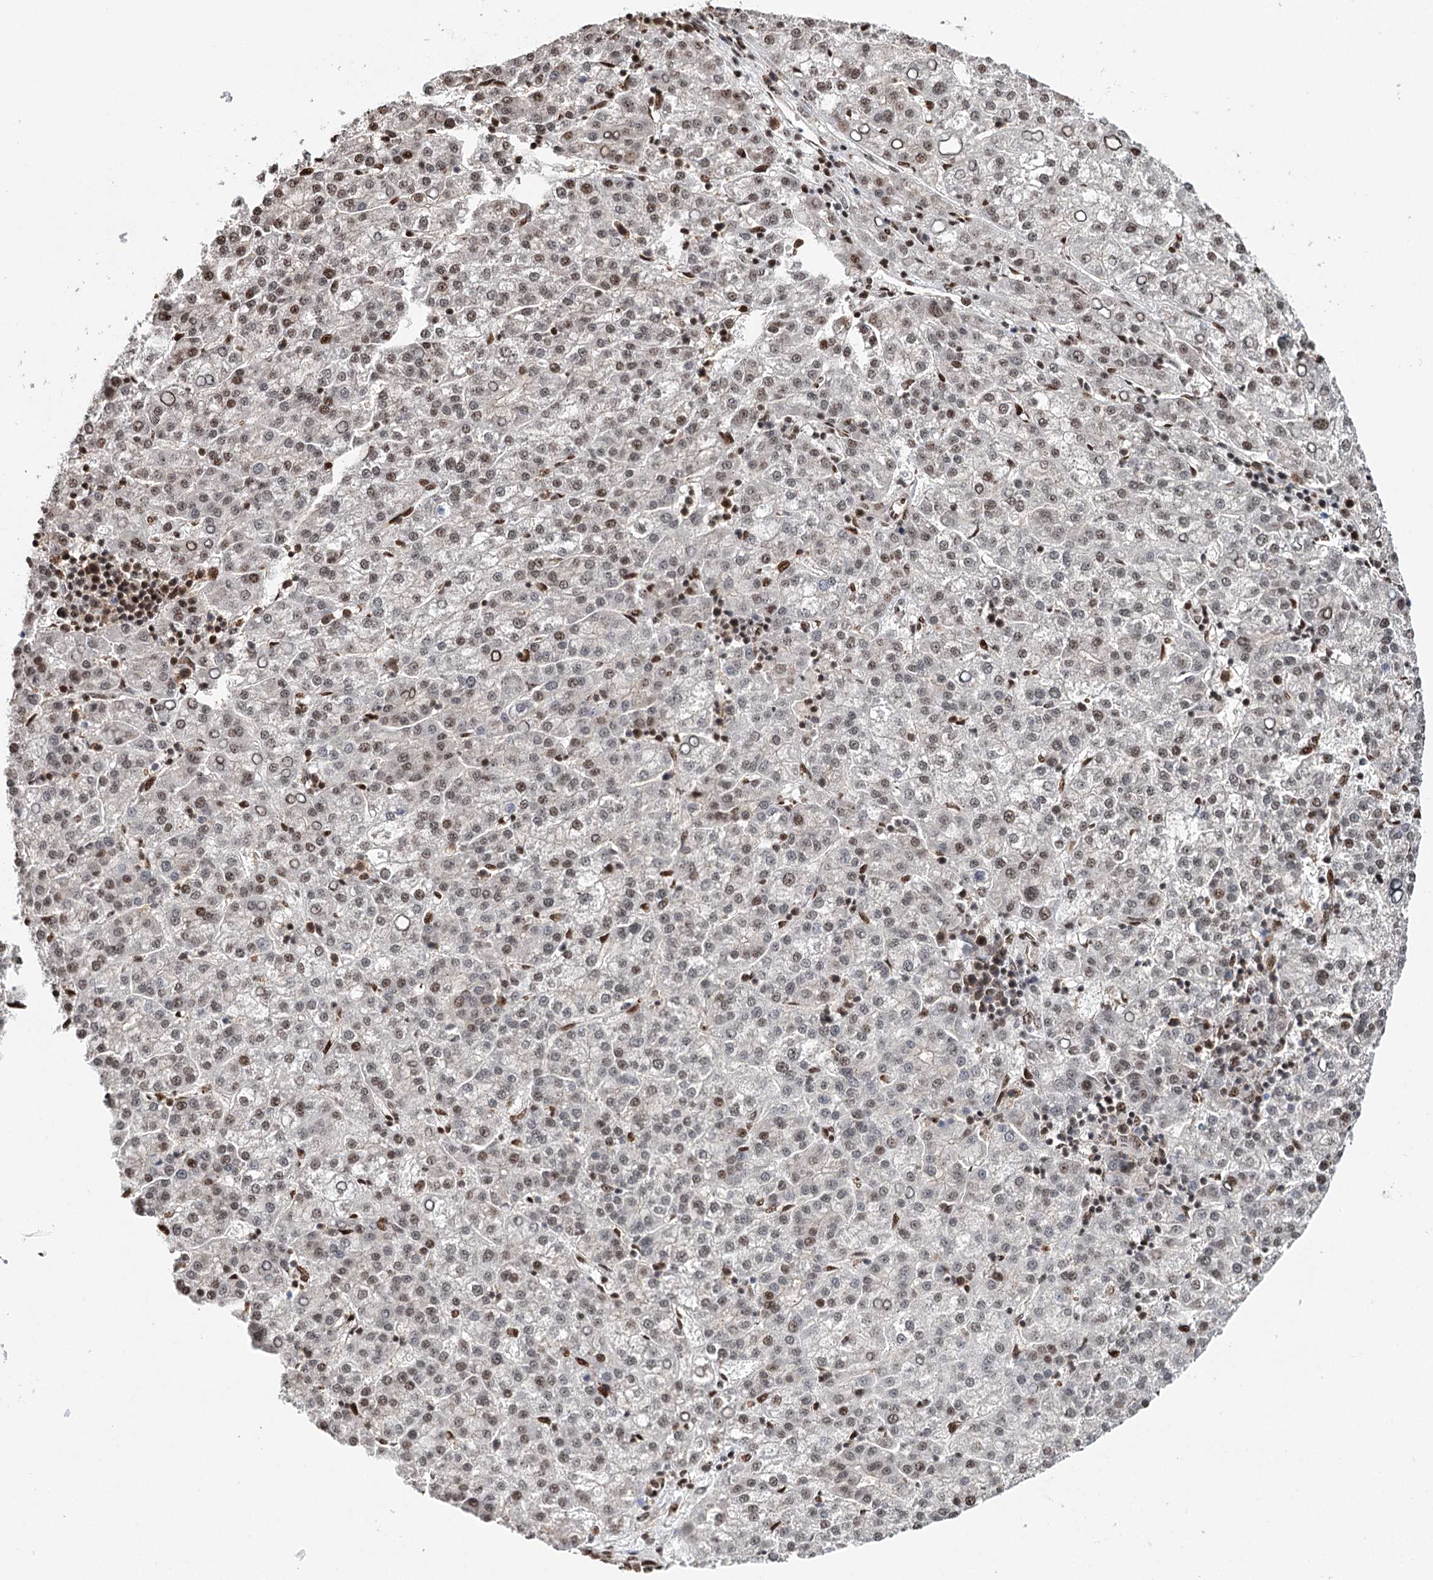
{"staining": {"intensity": "moderate", "quantity": "<25%", "location": "nuclear"}, "tissue": "liver cancer", "cell_type": "Tumor cells", "image_type": "cancer", "snomed": [{"axis": "morphology", "description": "Carcinoma, Hepatocellular, NOS"}, {"axis": "topography", "description": "Liver"}], "caption": "This is a micrograph of immunohistochemistry (IHC) staining of liver cancer (hepatocellular carcinoma), which shows moderate positivity in the nuclear of tumor cells.", "gene": "RPS27A", "patient": {"sex": "female", "age": 58}}